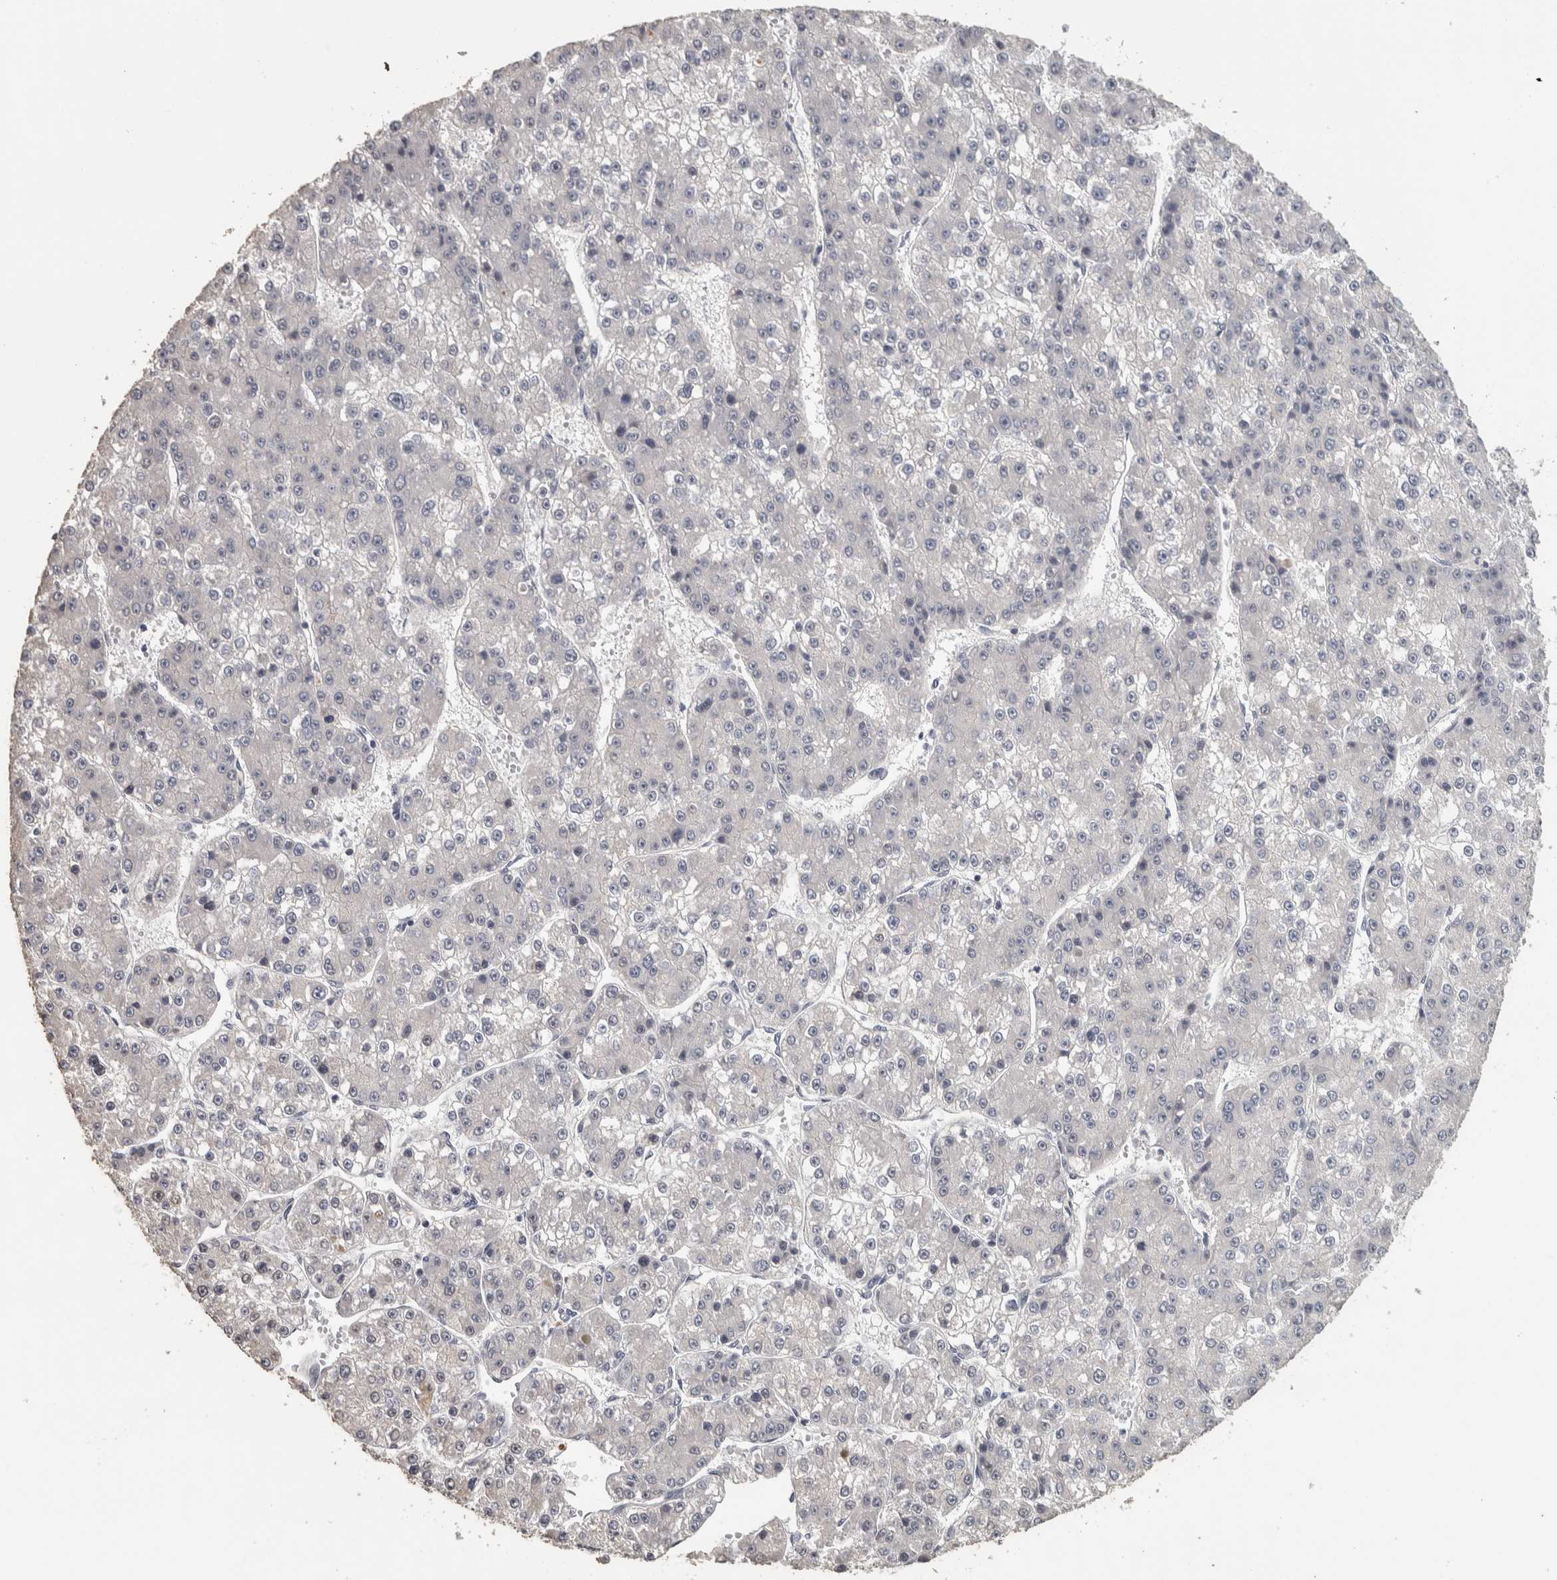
{"staining": {"intensity": "negative", "quantity": "none", "location": "none"}, "tissue": "liver cancer", "cell_type": "Tumor cells", "image_type": "cancer", "snomed": [{"axis": "morphology", "description": "Carcinoma, Hepatocellular, NOS"}, {"axis": "topography", "description": "Liver"}], "caption": "A high-resolution histopathology image shows IHC staining of hepatocellular carcinoma (liver), which shows no significant staining in tumor cells.", "gene": "NECAB1", "patient": {"sex": "female", "age": 73}}